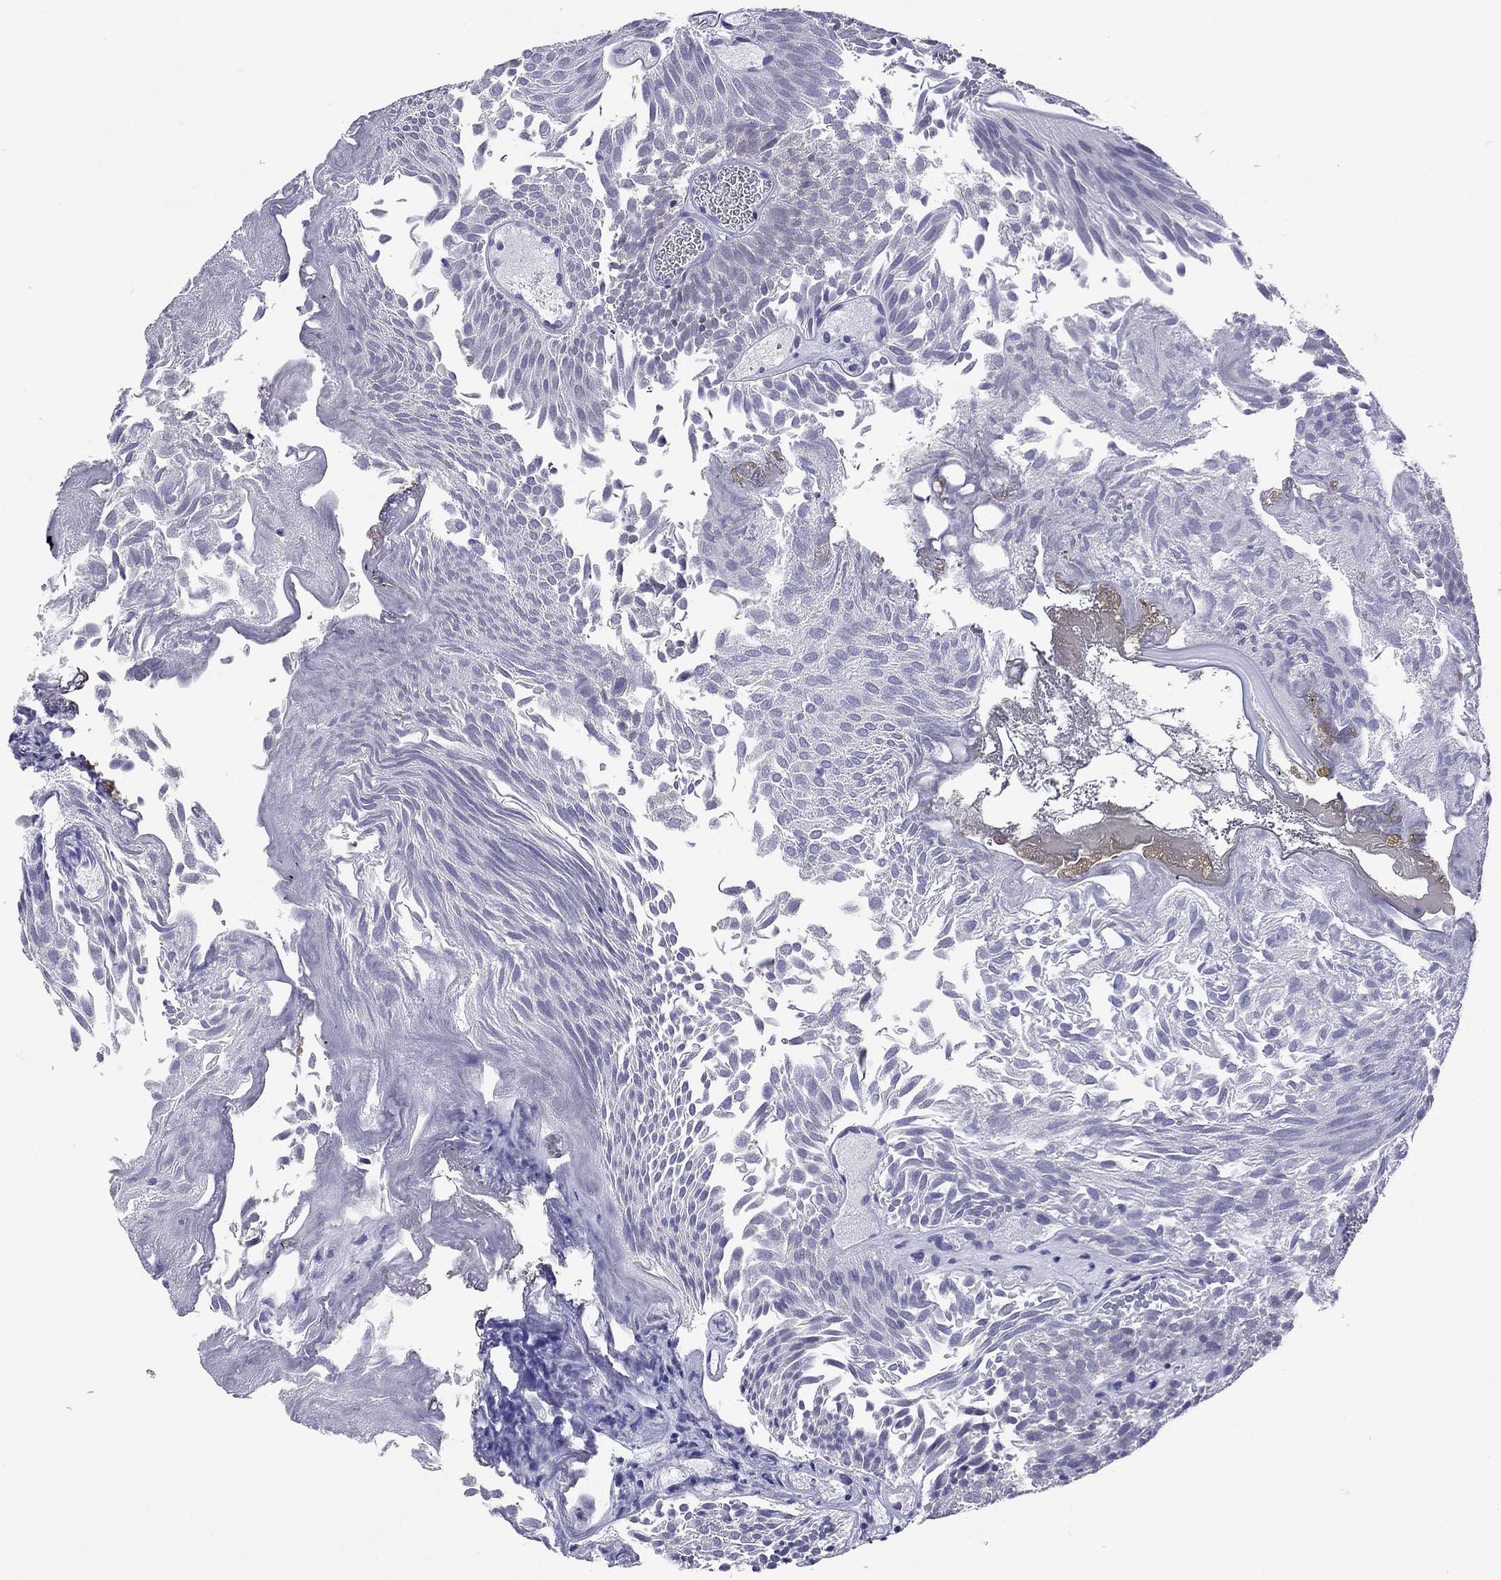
{"staining": {"intensity": "negative", "quantity": "none", "location": "none"}, "tissue": "urothelial cancer", "cell_type": "Tumor cells", "image_type": "cancer", "snomed": [{"axis": "morphology", "description": "Urothelial carcinoma, Low grade"}, {"axis": "topography", "description": "Urinary bladder"}], "caption": "Tumor cells show no significant positivity in low-grade urothelial carcinoma.", "gene": "ARMC12", "patient": {"sex": "male", "age": 52}}